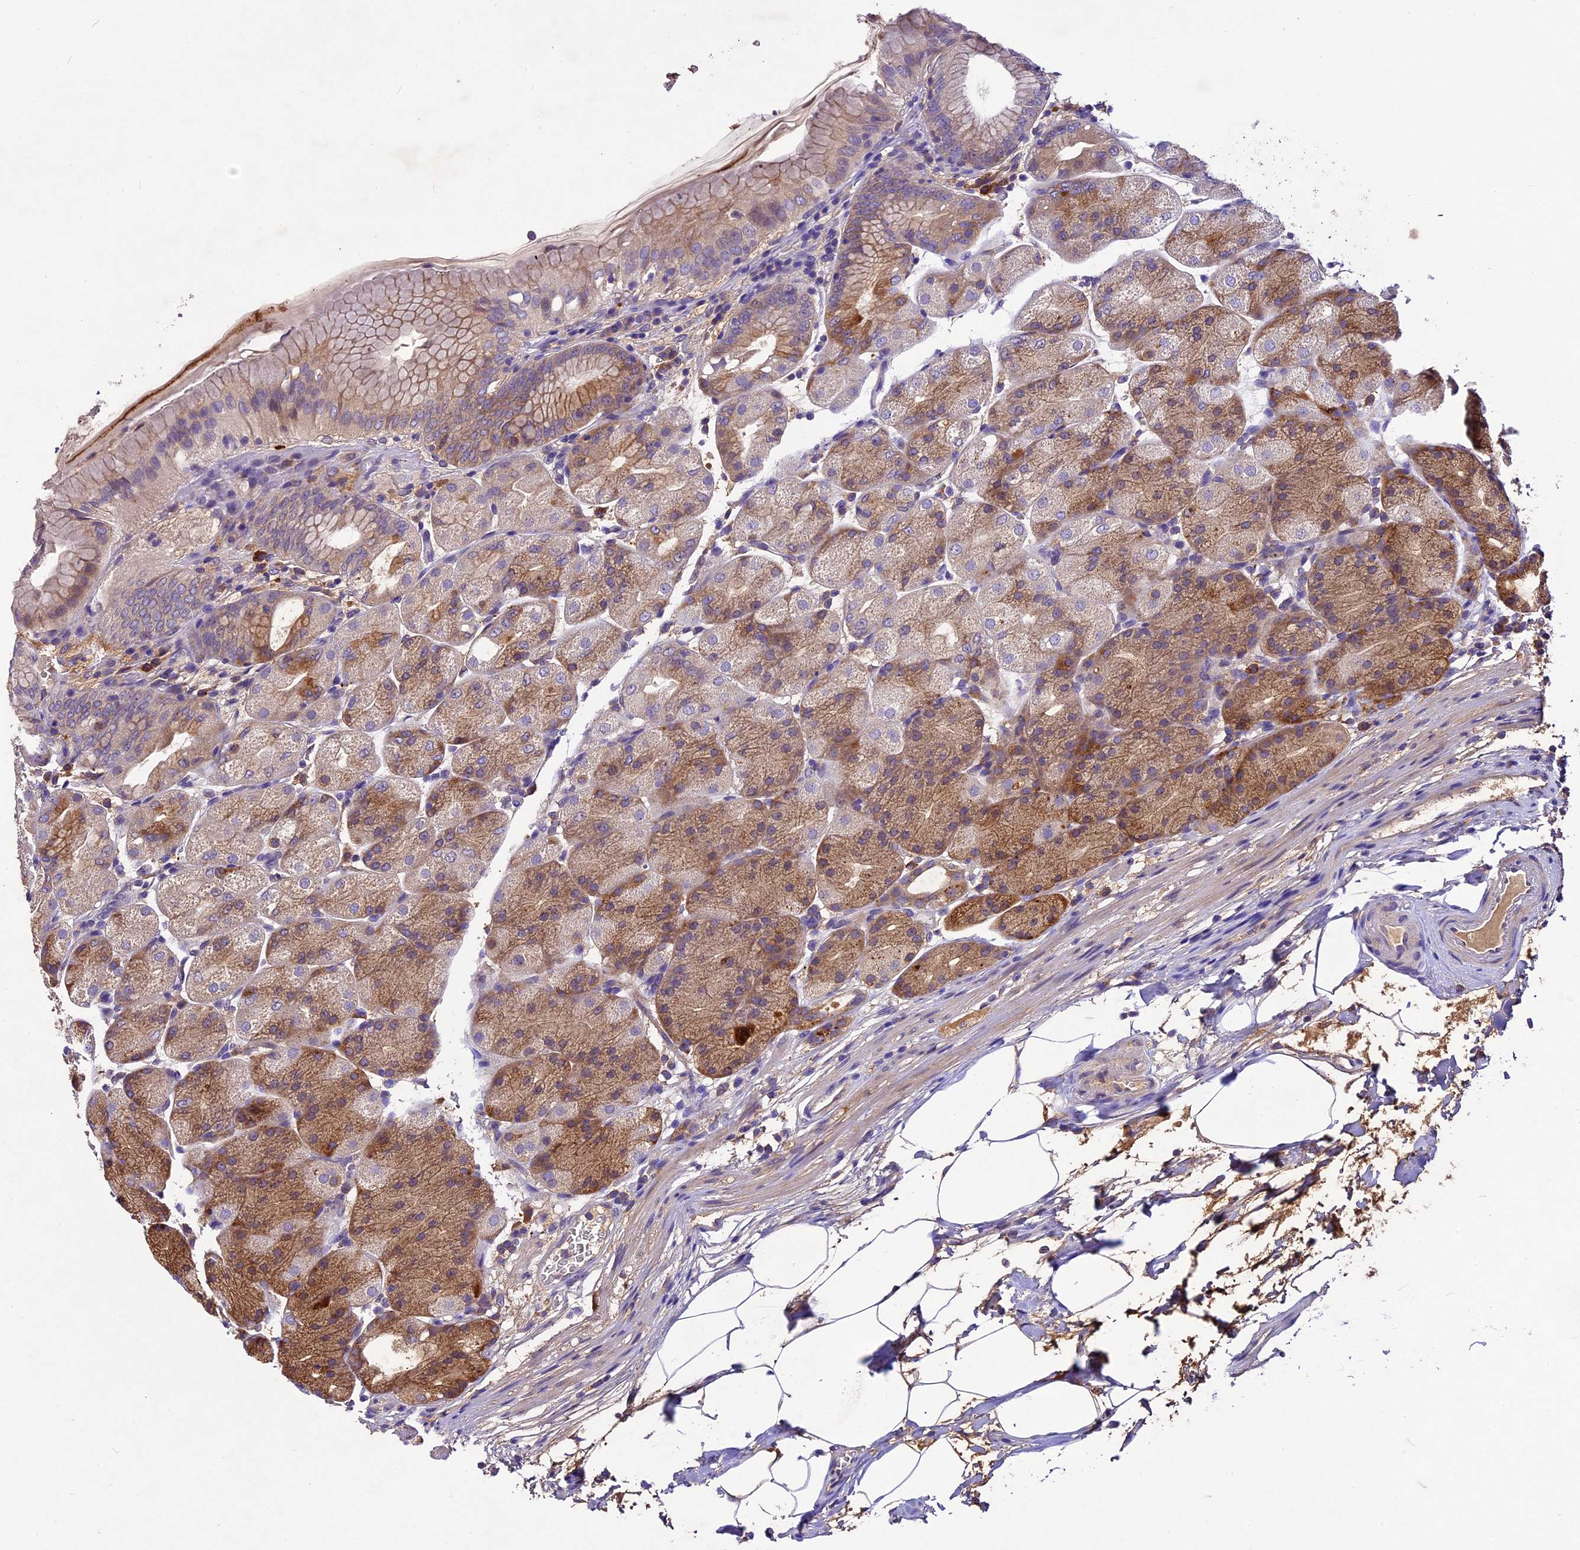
{"staining": {"intensity": "moderate", "quantity": ">75%", "location": "cytoplasmic/membranous"}, "tissue": "stomach", "cell_type": "Glandular cells", "image_type": "normal", "snomed": [{"axis": "morphology", "description": "Normal tissue, NOS"}, {"axis": "topography", "description": "Stomach, upper"}, {"axis": "topography", "description": "Stomach, lower"}], "caption": "Protein staining displays moderate cytoplasmic/membranous positivity in approximately >75% of glandular cells in normal stomach. The staining was performed using DAB (3,3'-diaminobenzidine) to visualize the protein expression in brown, while the nuclei were stained in blue with hematoxylin (Magnification: 20x).", "gene": "CILP2", "patient": {"sex": "male", "age": 62}}